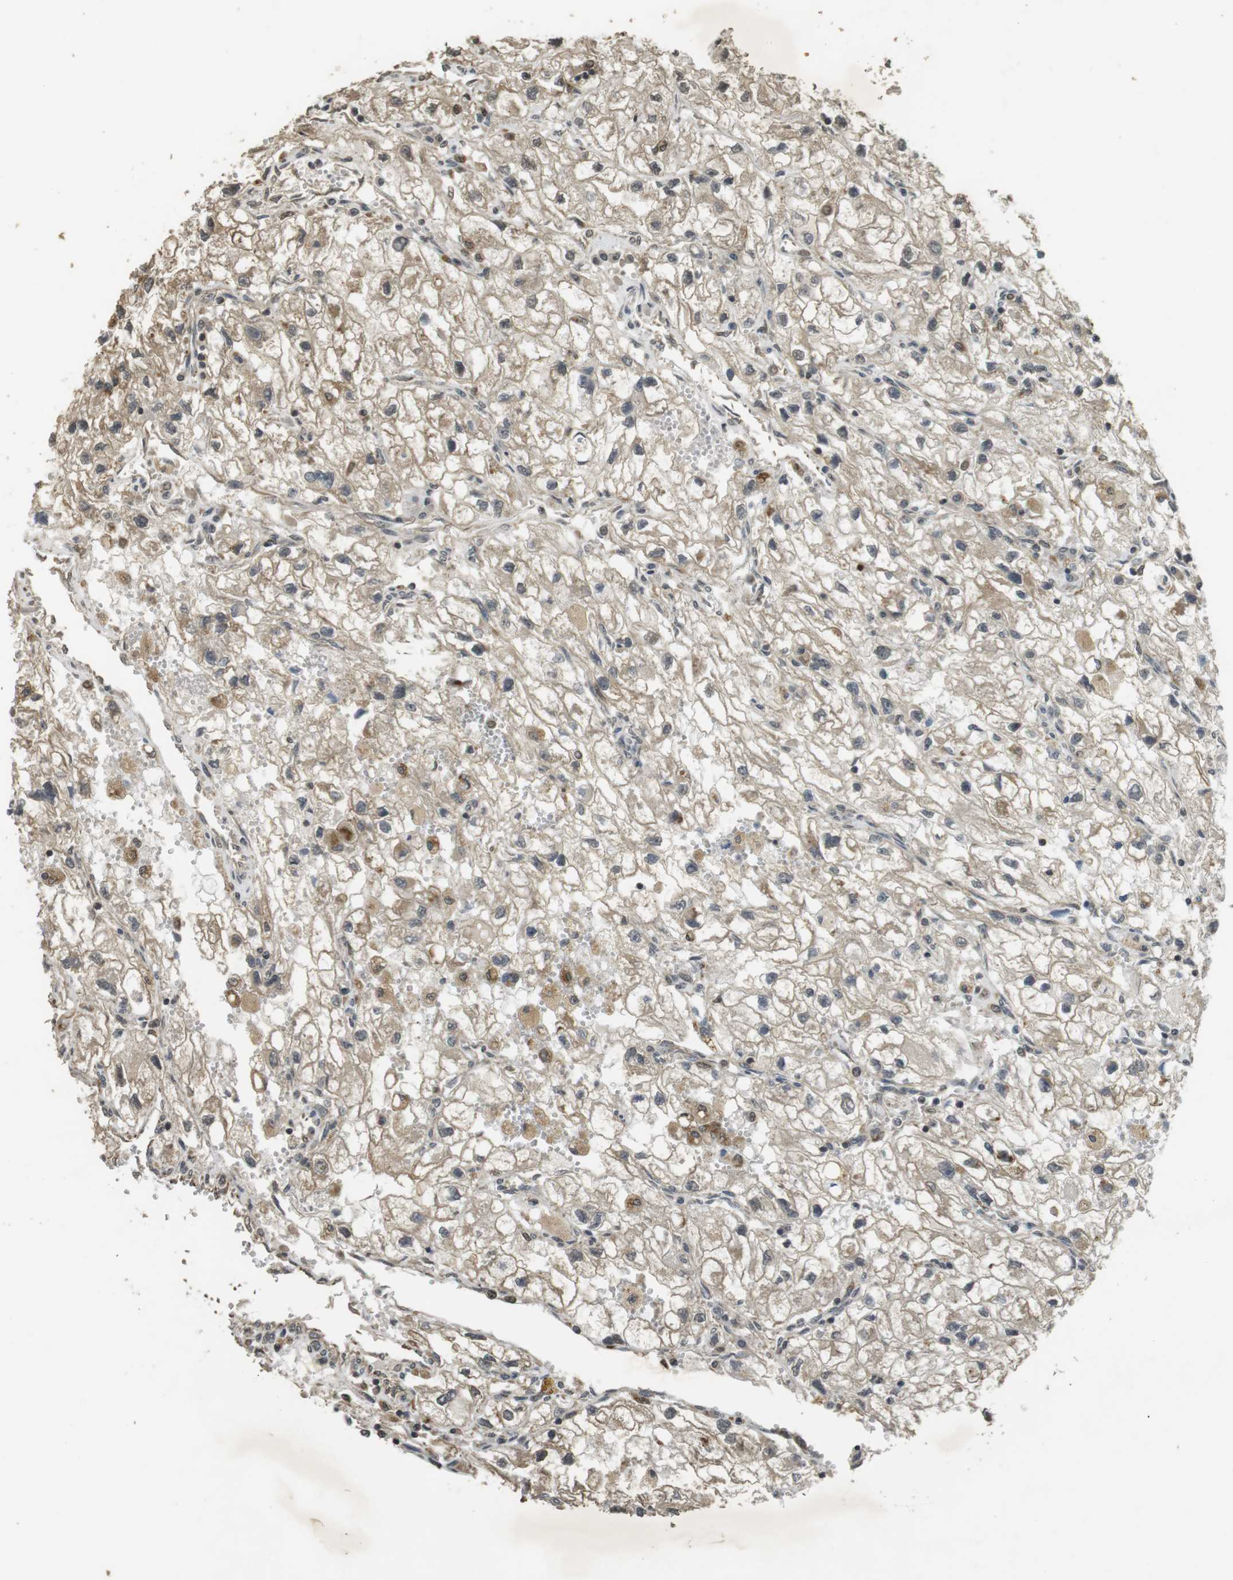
{"staining": {"intensity": "moderate", "quantity": "25%-75%", "location": "cytoplasmic/membranous"}, "tissue": "renal cancer", "cell_type": "Tumor cells", "image_type": "cancer", "snomed": [{"axis": "morphology", "description": "Adenocarcinoma, NOS"}, {"axis": "topography", "description": "Kidney"}], "caption": "The immunohistochemical stain shows moderate cytoplasmic/membranous expression in tumor cells of renal adenocarcinoma tissue. (brown staining indicates protein expression, while blue staining denotes nuclei).", "gene": "FZD10", "patient": {"sex": "female", "age": 70}}